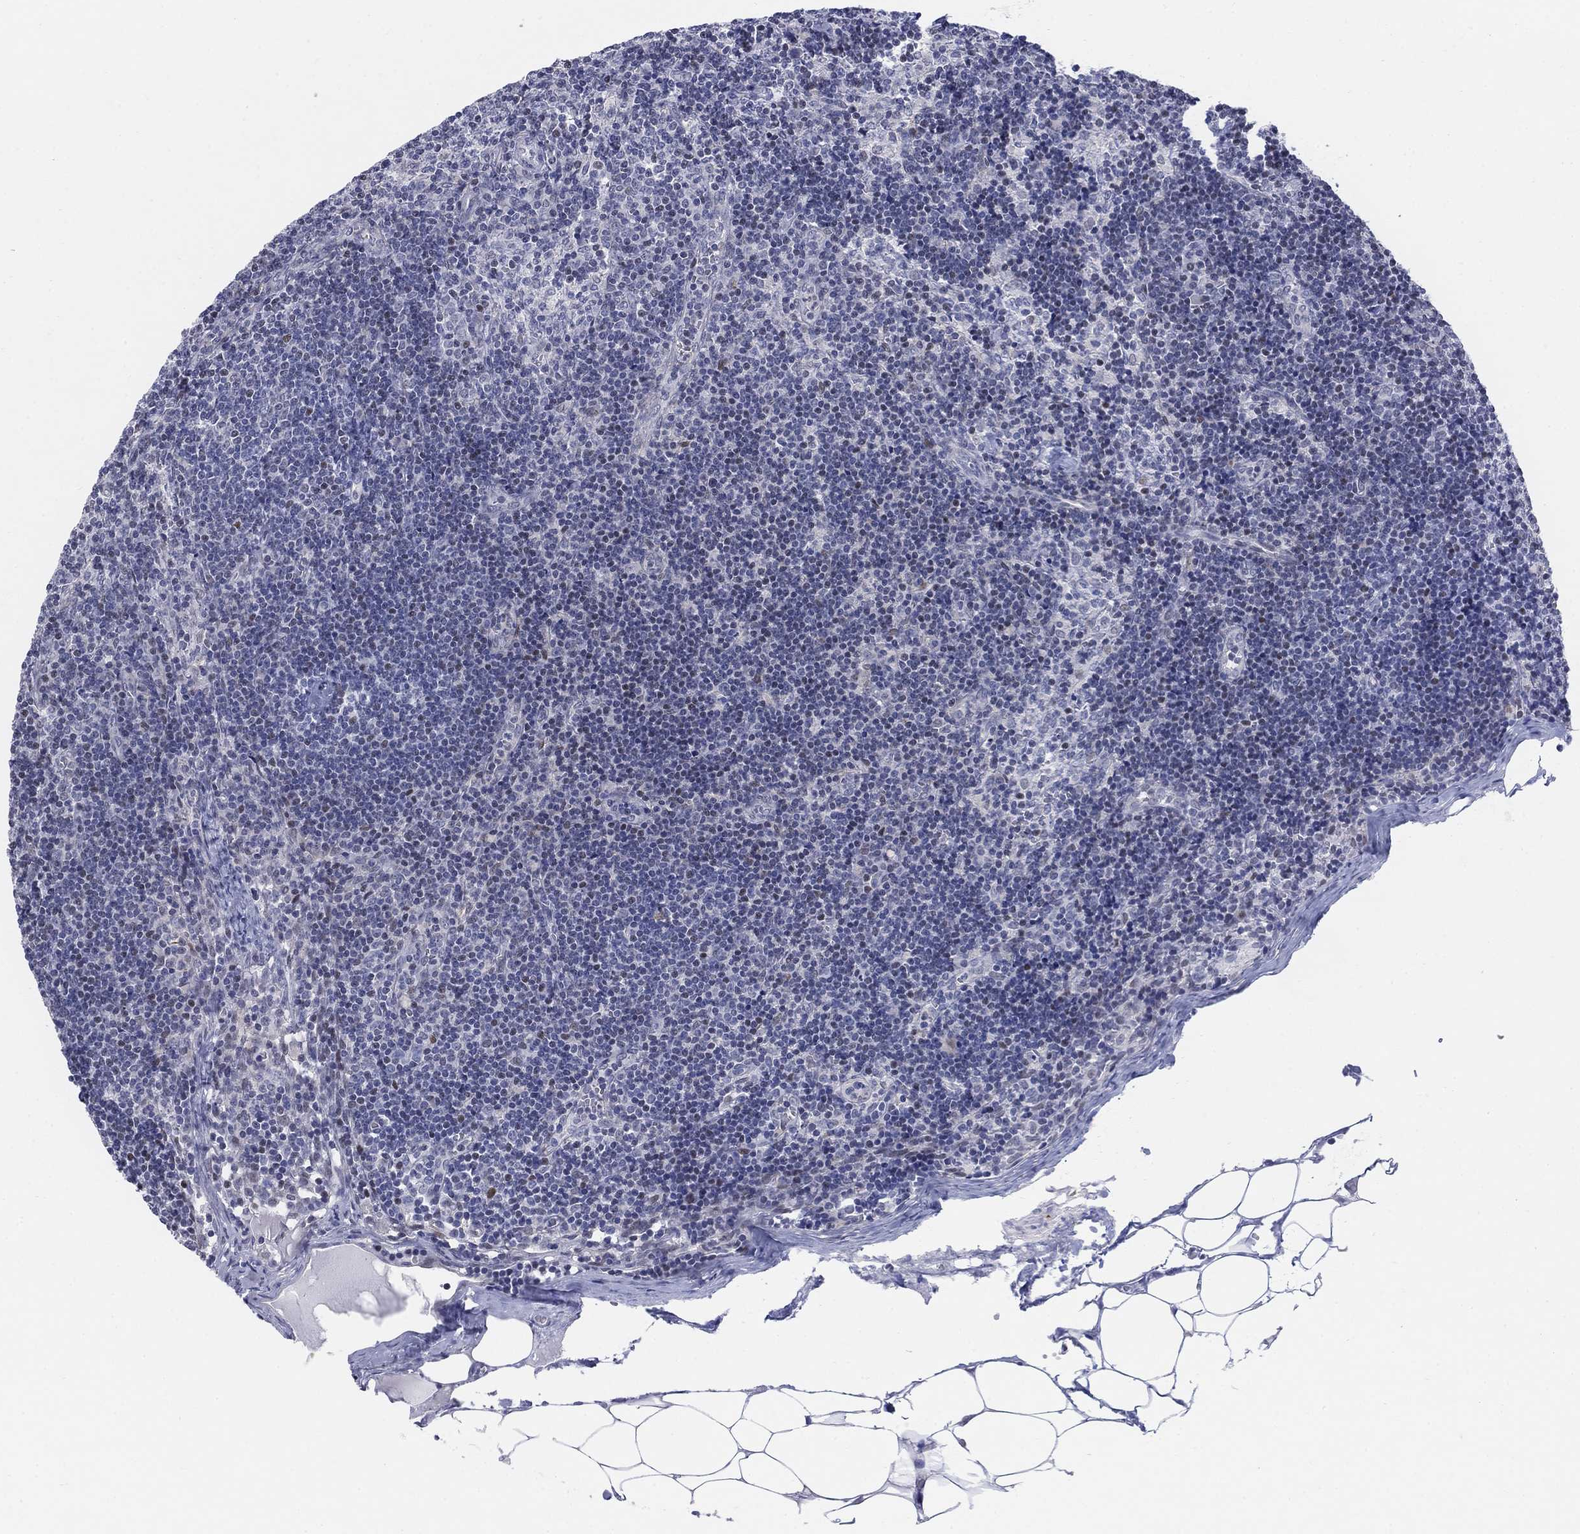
{"staining": {"intensity": "moderate", "quantity": "<25%", "location": "nuclear"}, "tissue": "lymph node", "cell_type": "Non-germinal center cells", "image_type": "normal", "snomed": [{"axis": "morphology", "description": "Normal tissue, NOS"}, {"axis": "topography", "description": "Lymph node"}], "caption": "Moderate nuclear protein positivity is present in approximately <25% of non-germinal center cells in lymph node.", "gene": "MYO3A", "patient": {"sex": "female", "age": 51}}